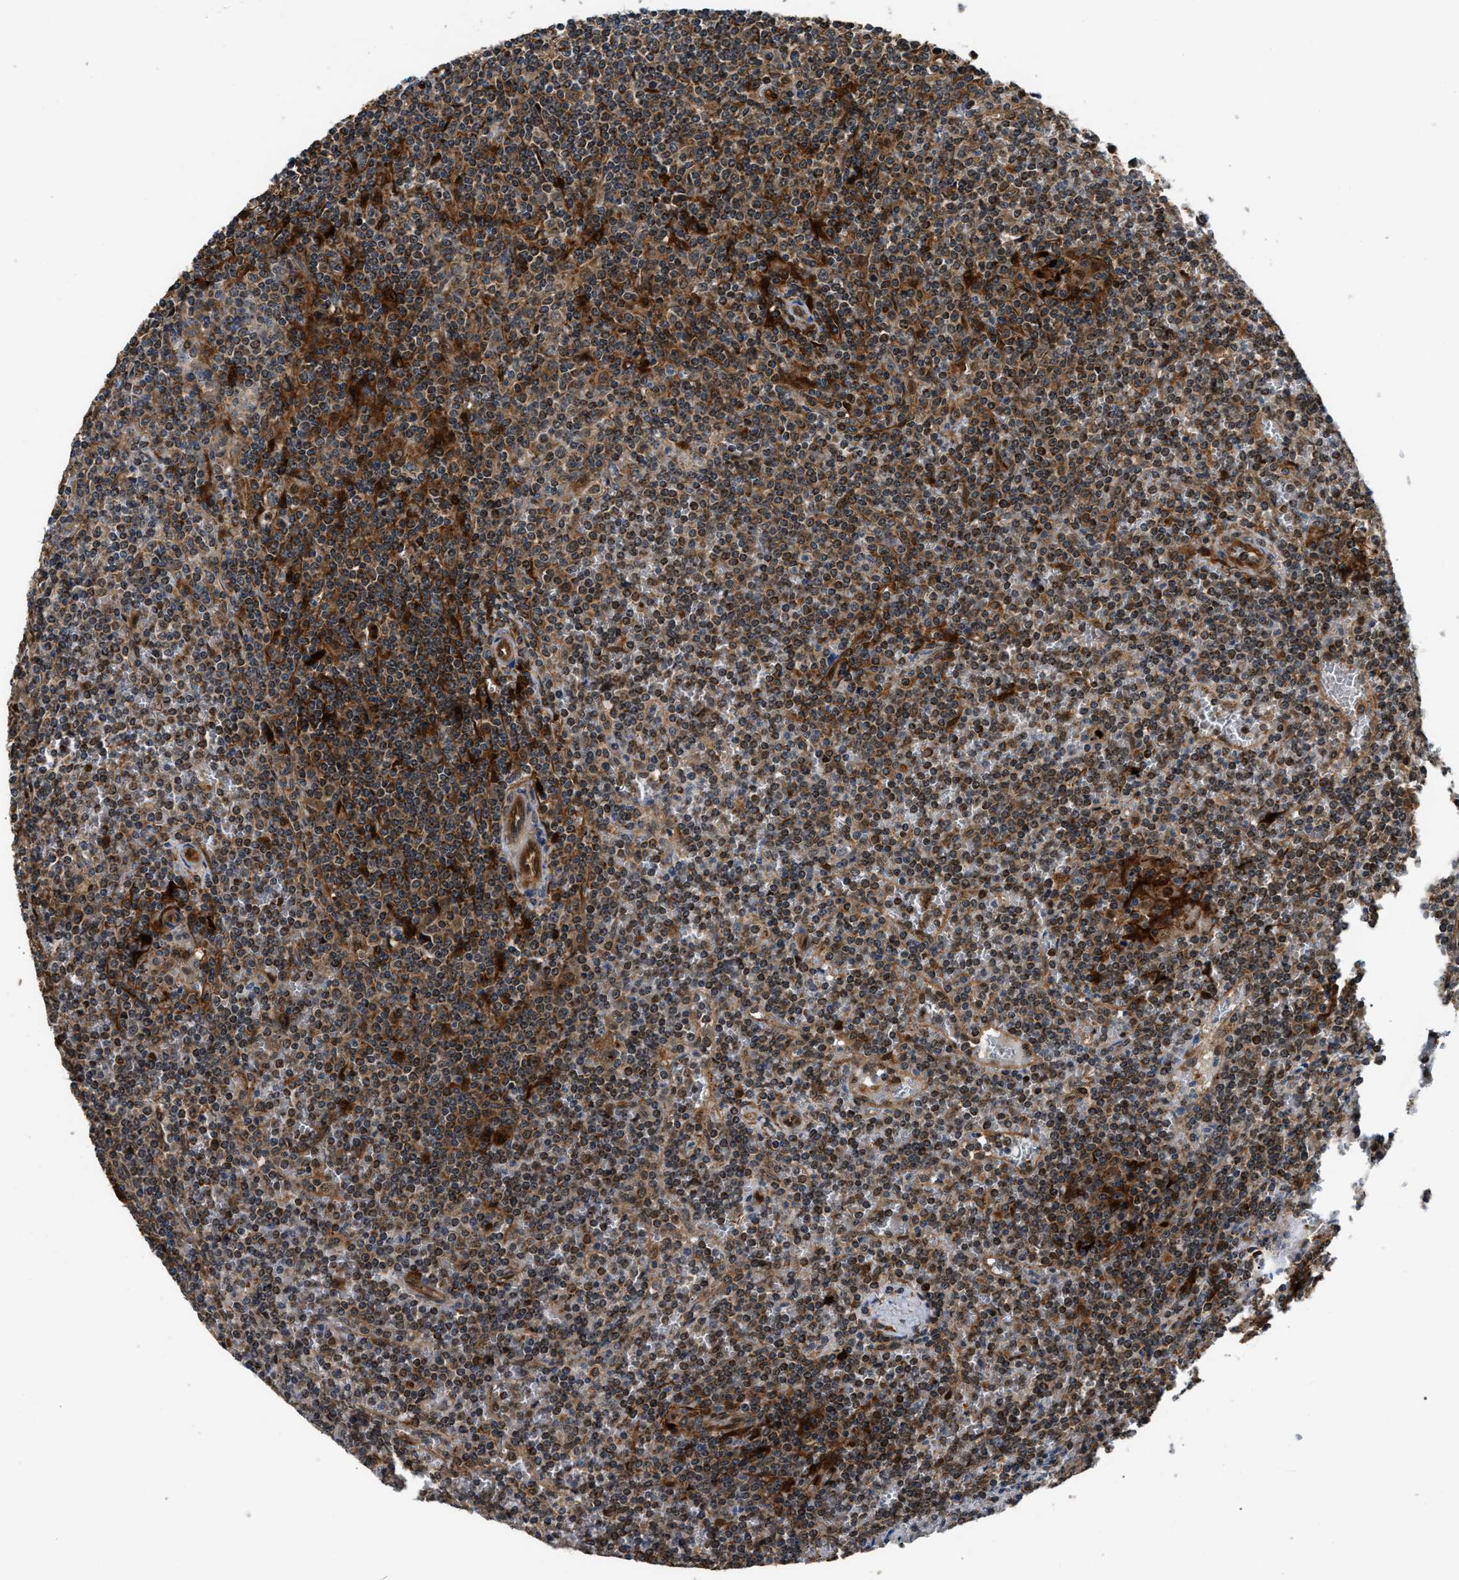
{"staining": {"intensity": "moderate", "quantity": ">75%", "location": "cytoplasmic/membranous"}, "tissue": "lymphoma", "cell_type": "Tumor cells", "image_type": "cancer", "snomed": [{"axis": "morphology", "description": "Malignant lymphoma, non-Hodgkin's type, Low grade"}, {"axis": "topography", "description": "Spleen"}], "caption": "Protein staining displays moderate cytoplasmic/membranous positivity in approximately >75% of tumor cells in lymphoma. The protein of interest is shown in brown color, while the nuclei are stained blue.", "gene": "PPA1", "patient": {"sex": "female", "age": 19}}